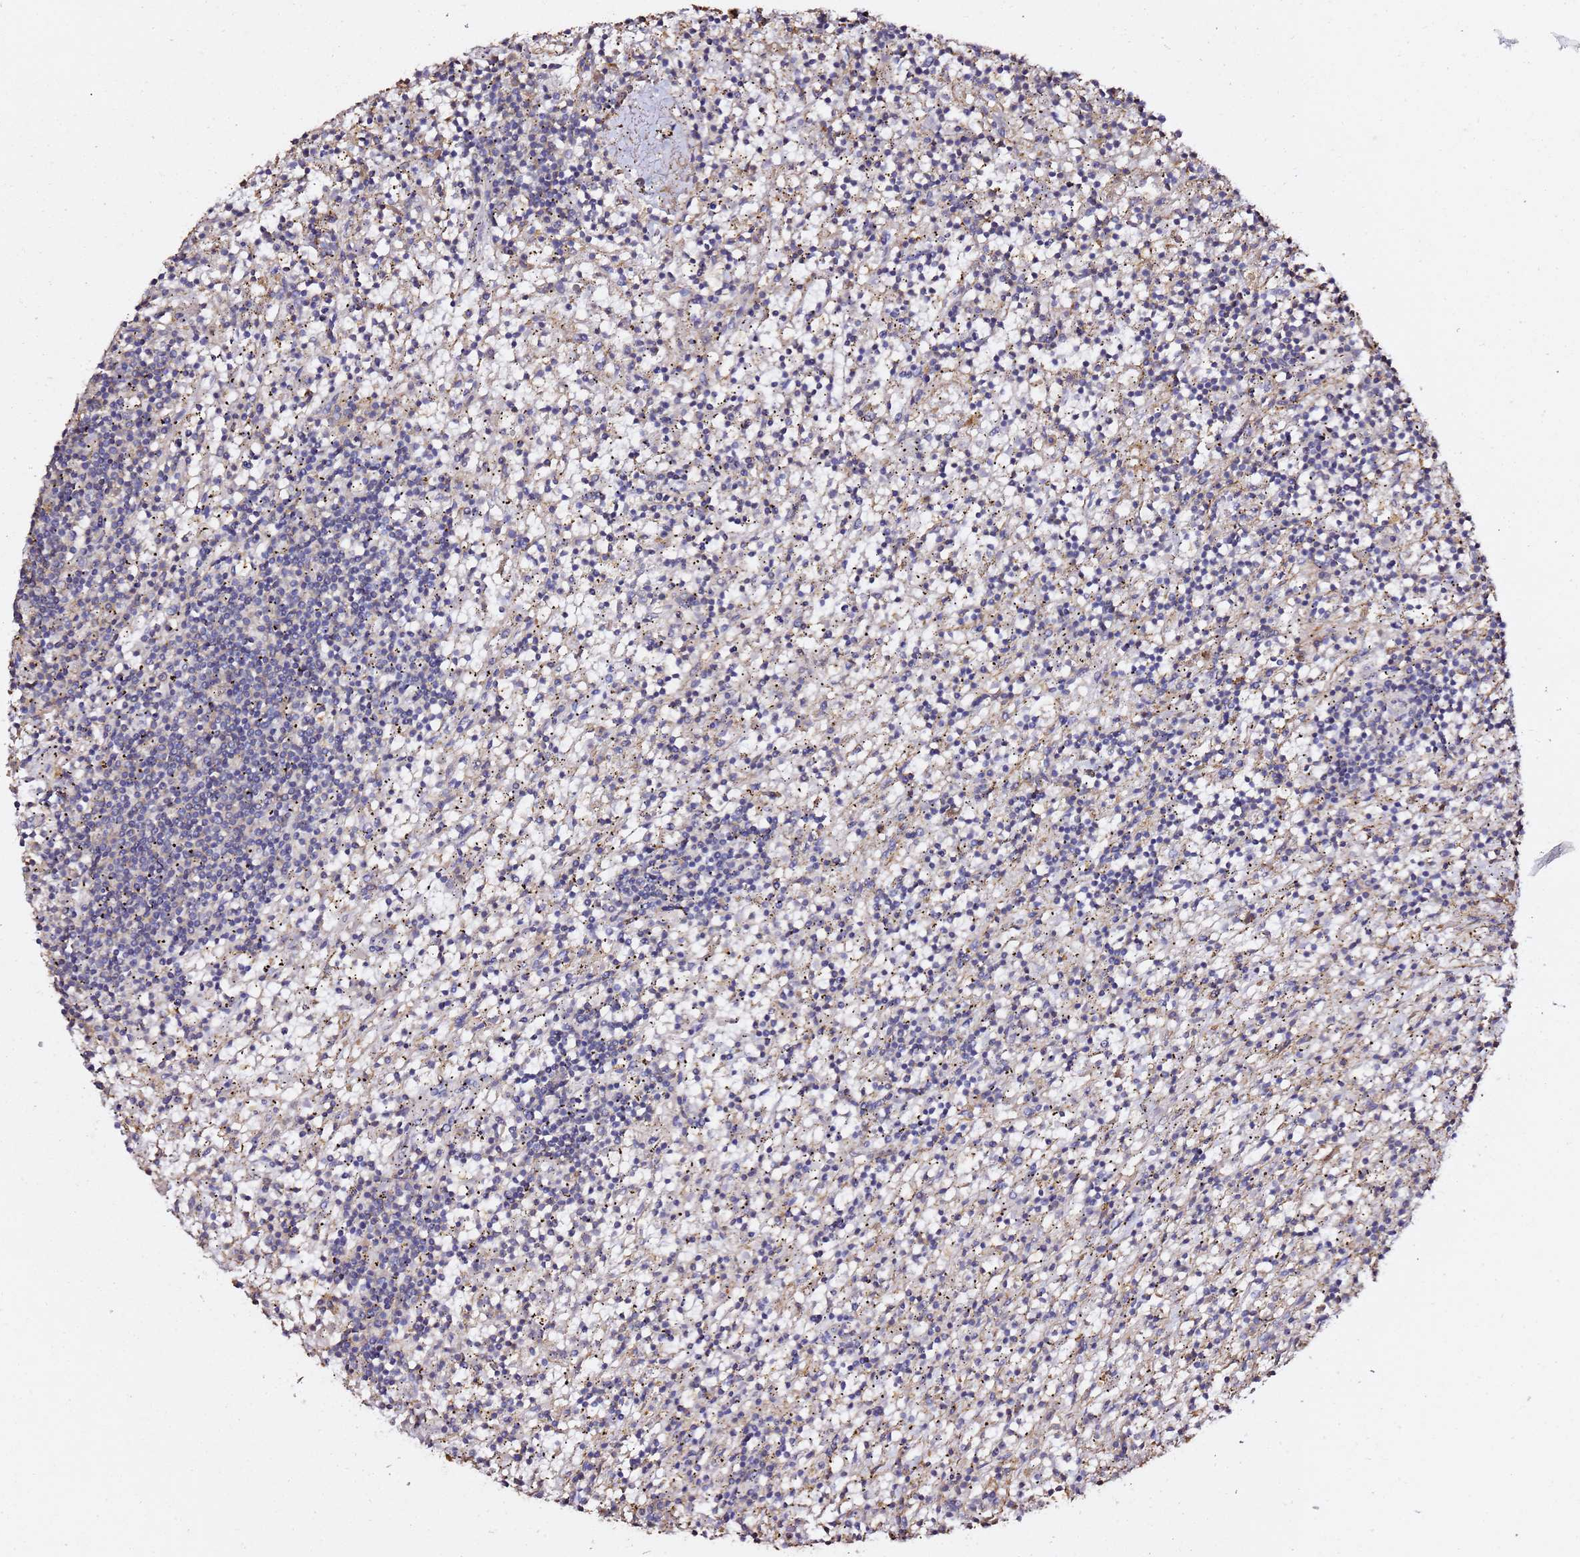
{"staining": {"intensity": "negative", "quantity": "none", "location": "none"}, "tissue": "lymphoma", "cell_type": "Tumor cells", "image_type": "cancer", "snomed": [{"axis": "morphology", "description": "Malignant lymphoma, non-Hodgkin's type, Low grade"}, {"axis": "topography", "description": "Spleen"}], "caption": "Protein analysis of lymphoma displays no significant expression in tumor cells.", "gene": "ZFP36L2", "patient": {"sex": "male", "age": 76}}